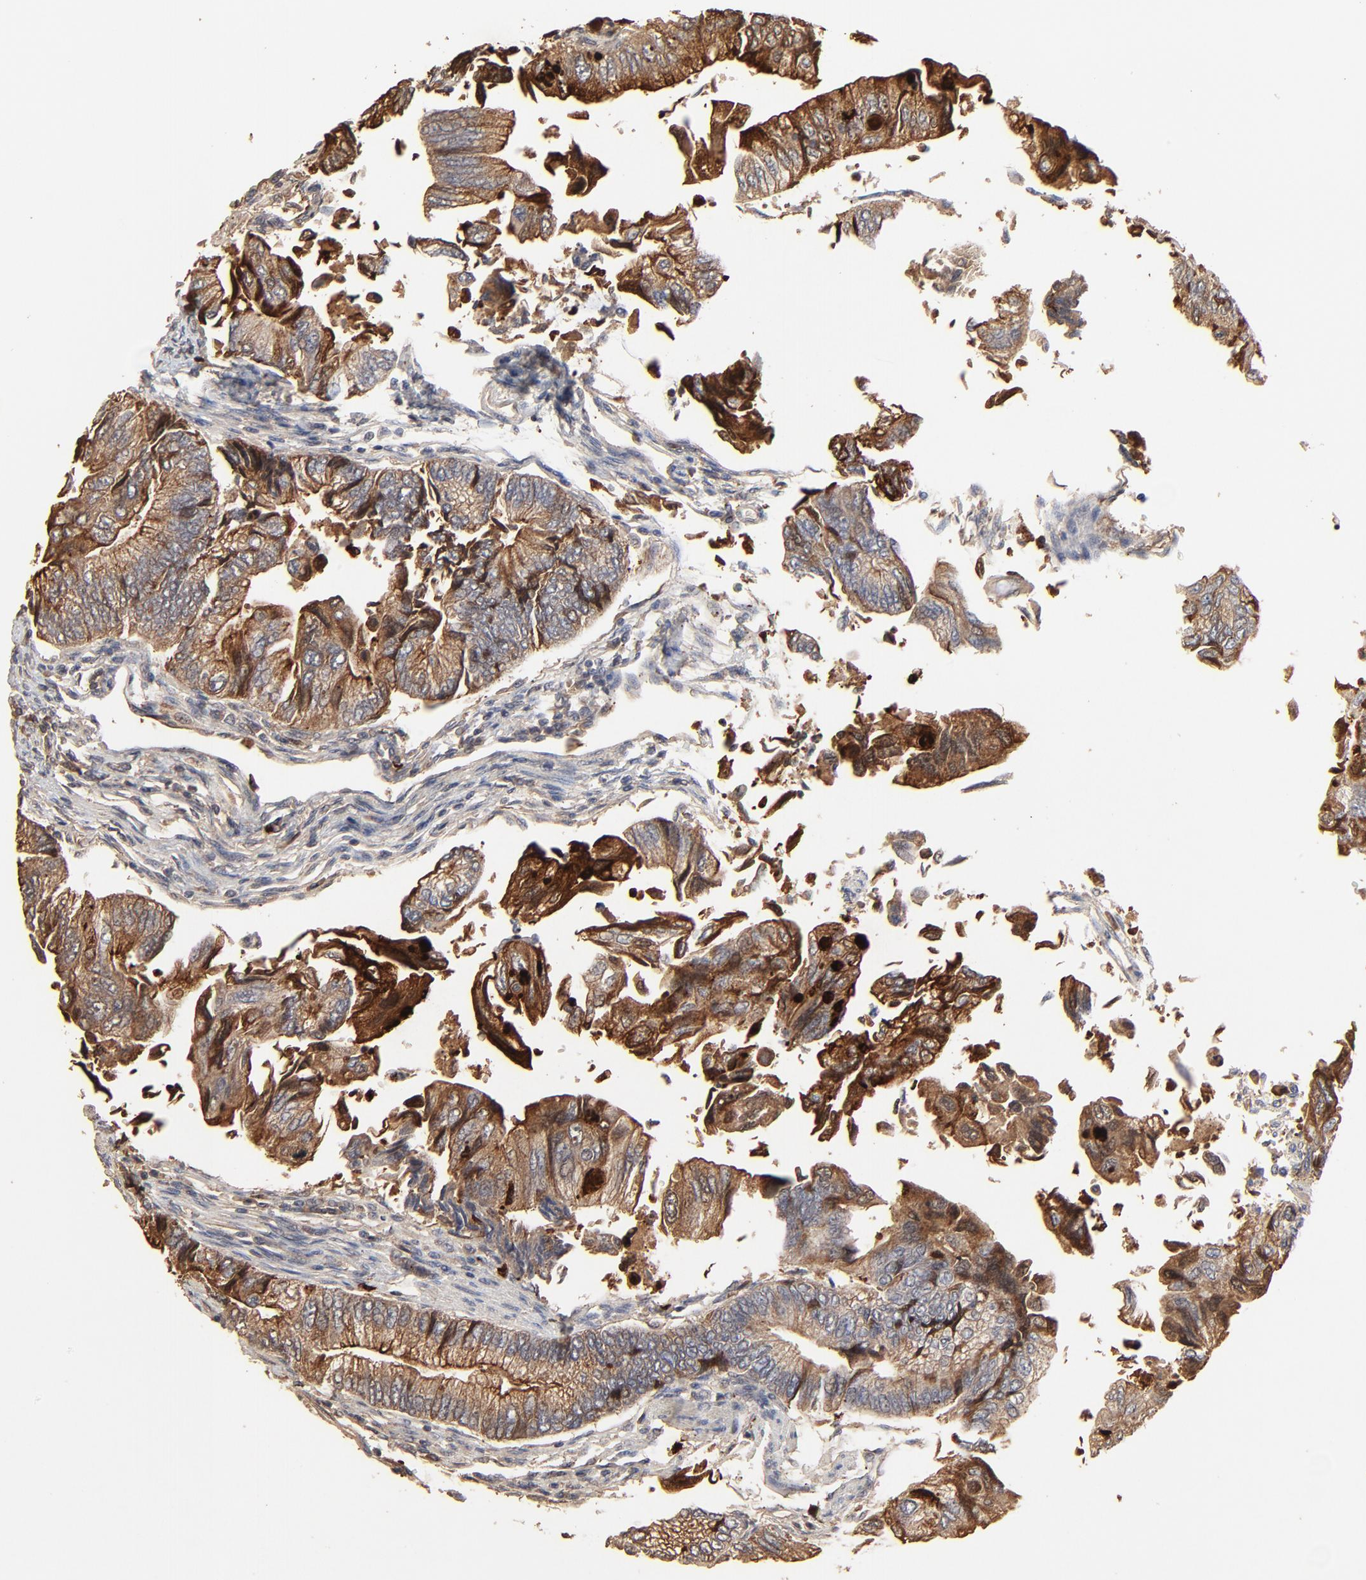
{"staining": {"intensity": "moderate", "quantity": ">75%", "location": "cytoplasmic/membranous"}, "tissue": "colorectal cancer", "cell_type": "Tumor cells", "image_type": "cancer", "snomed": [{"axis": "morphology", "description": "Adenocarcinoma, NOS"}, {"axis": "topography", "description": "Colon"}], "caption": "The micrograph displays a brown stain indicating the presence of a protein in the cytoplasmic/membranous of tumor cells in colorectal cancer. The protein of interest is stained brown, and the nuclei are stained in blue (DAB IHC with brightfield microscopy, high magnification).", "gene": "LCN2", "patient": {"sex": "female", "age": 11}}